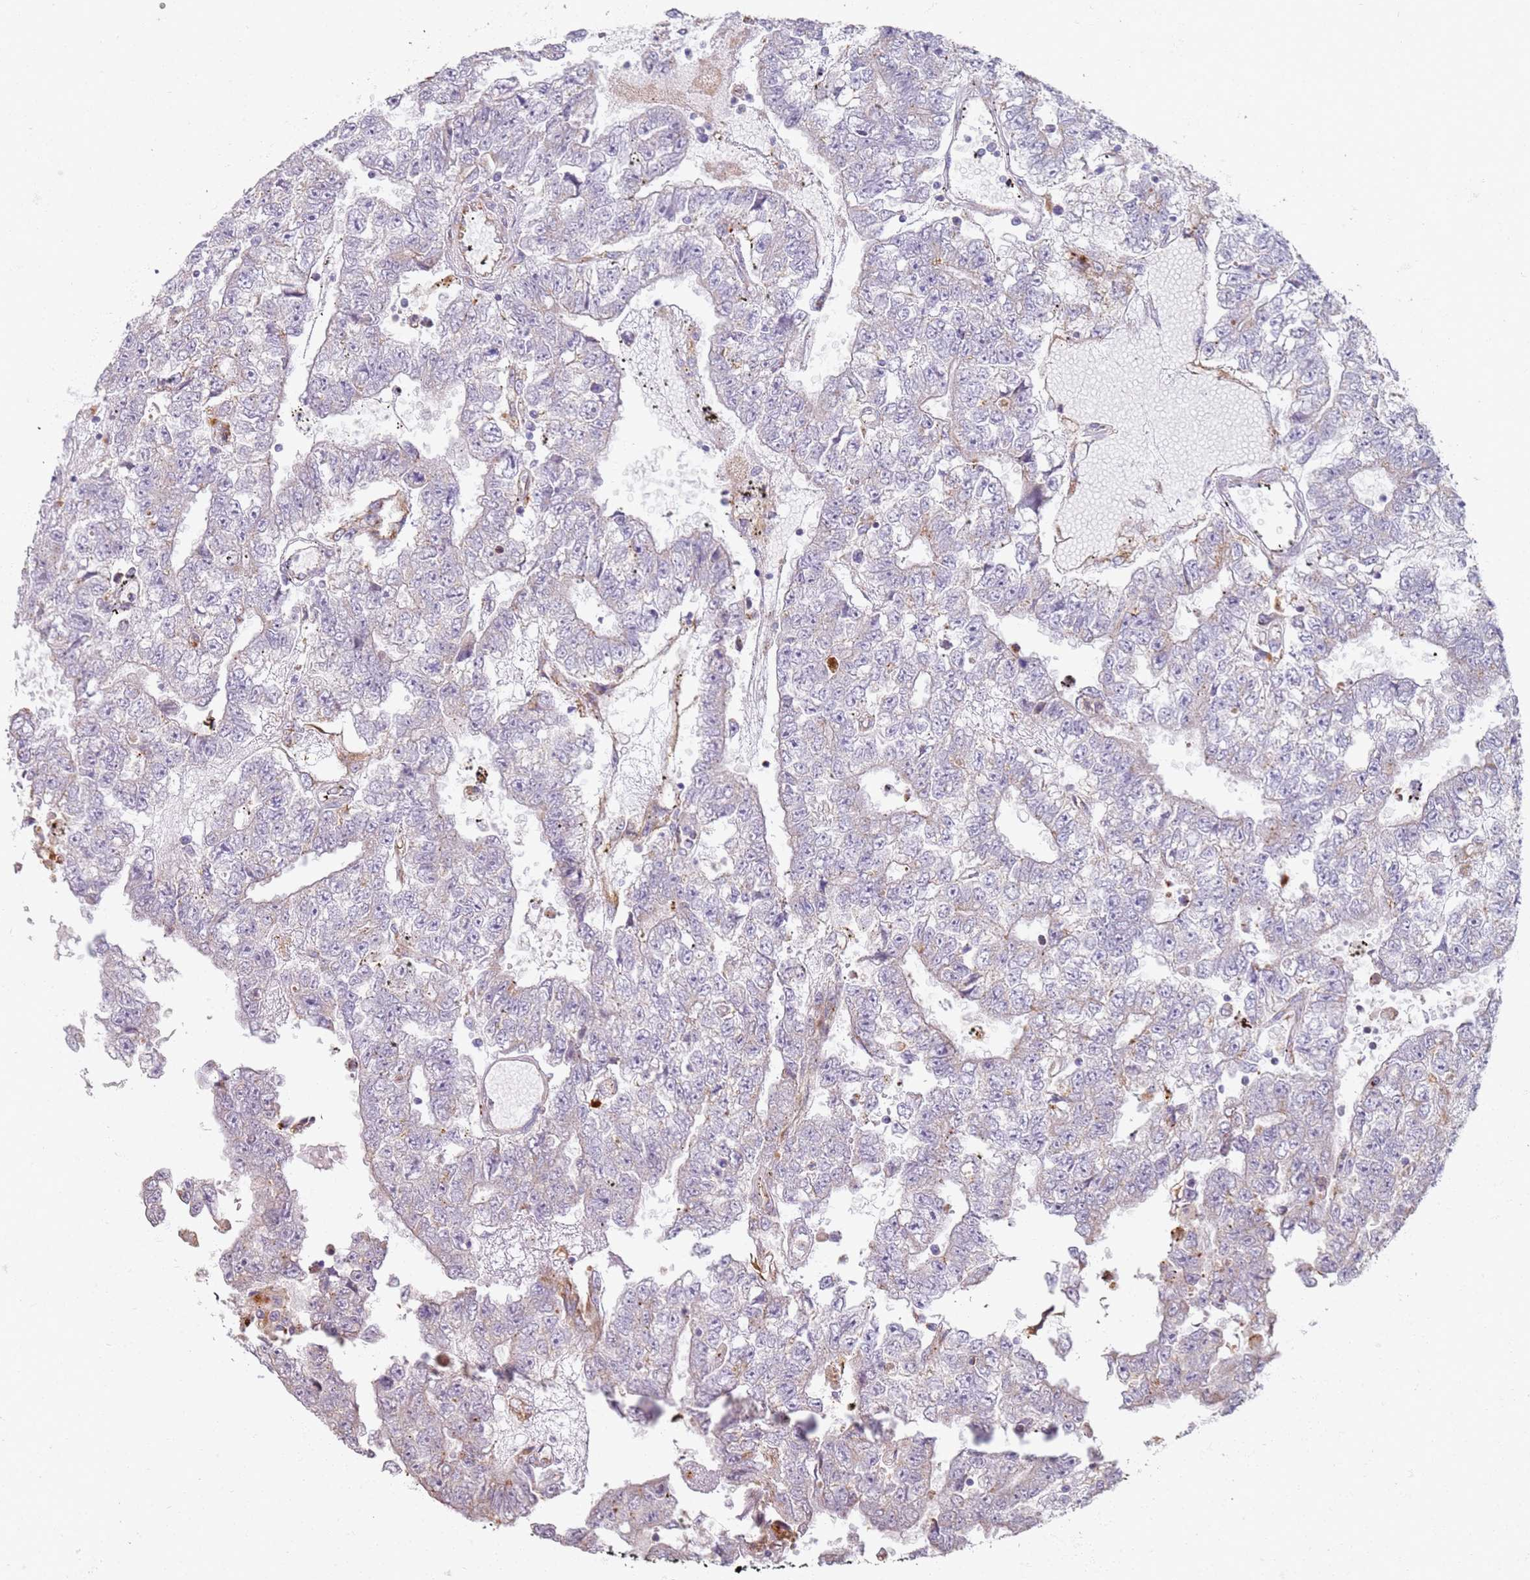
{"staining": {"intensity": "negative", "quantity": "none", "location": "none"}, "tissue": "testis cancer", "cell_type": "Tumor cells", "image_type": "cancer", "snomed": [{"axis": "morphology", "description": "Carcinoma, Embryonal, NOS"}, {"axis": "topography", "description": "Testis"}], "caption": "A high-resolution photomicrograph shows immunohistochemistry staining of testis cancer (embryonal carcinoma), which shows no significant positivity in tumor cells.", "gene": "PROKR2", "patient": {"sex": "male", "age": 25}}